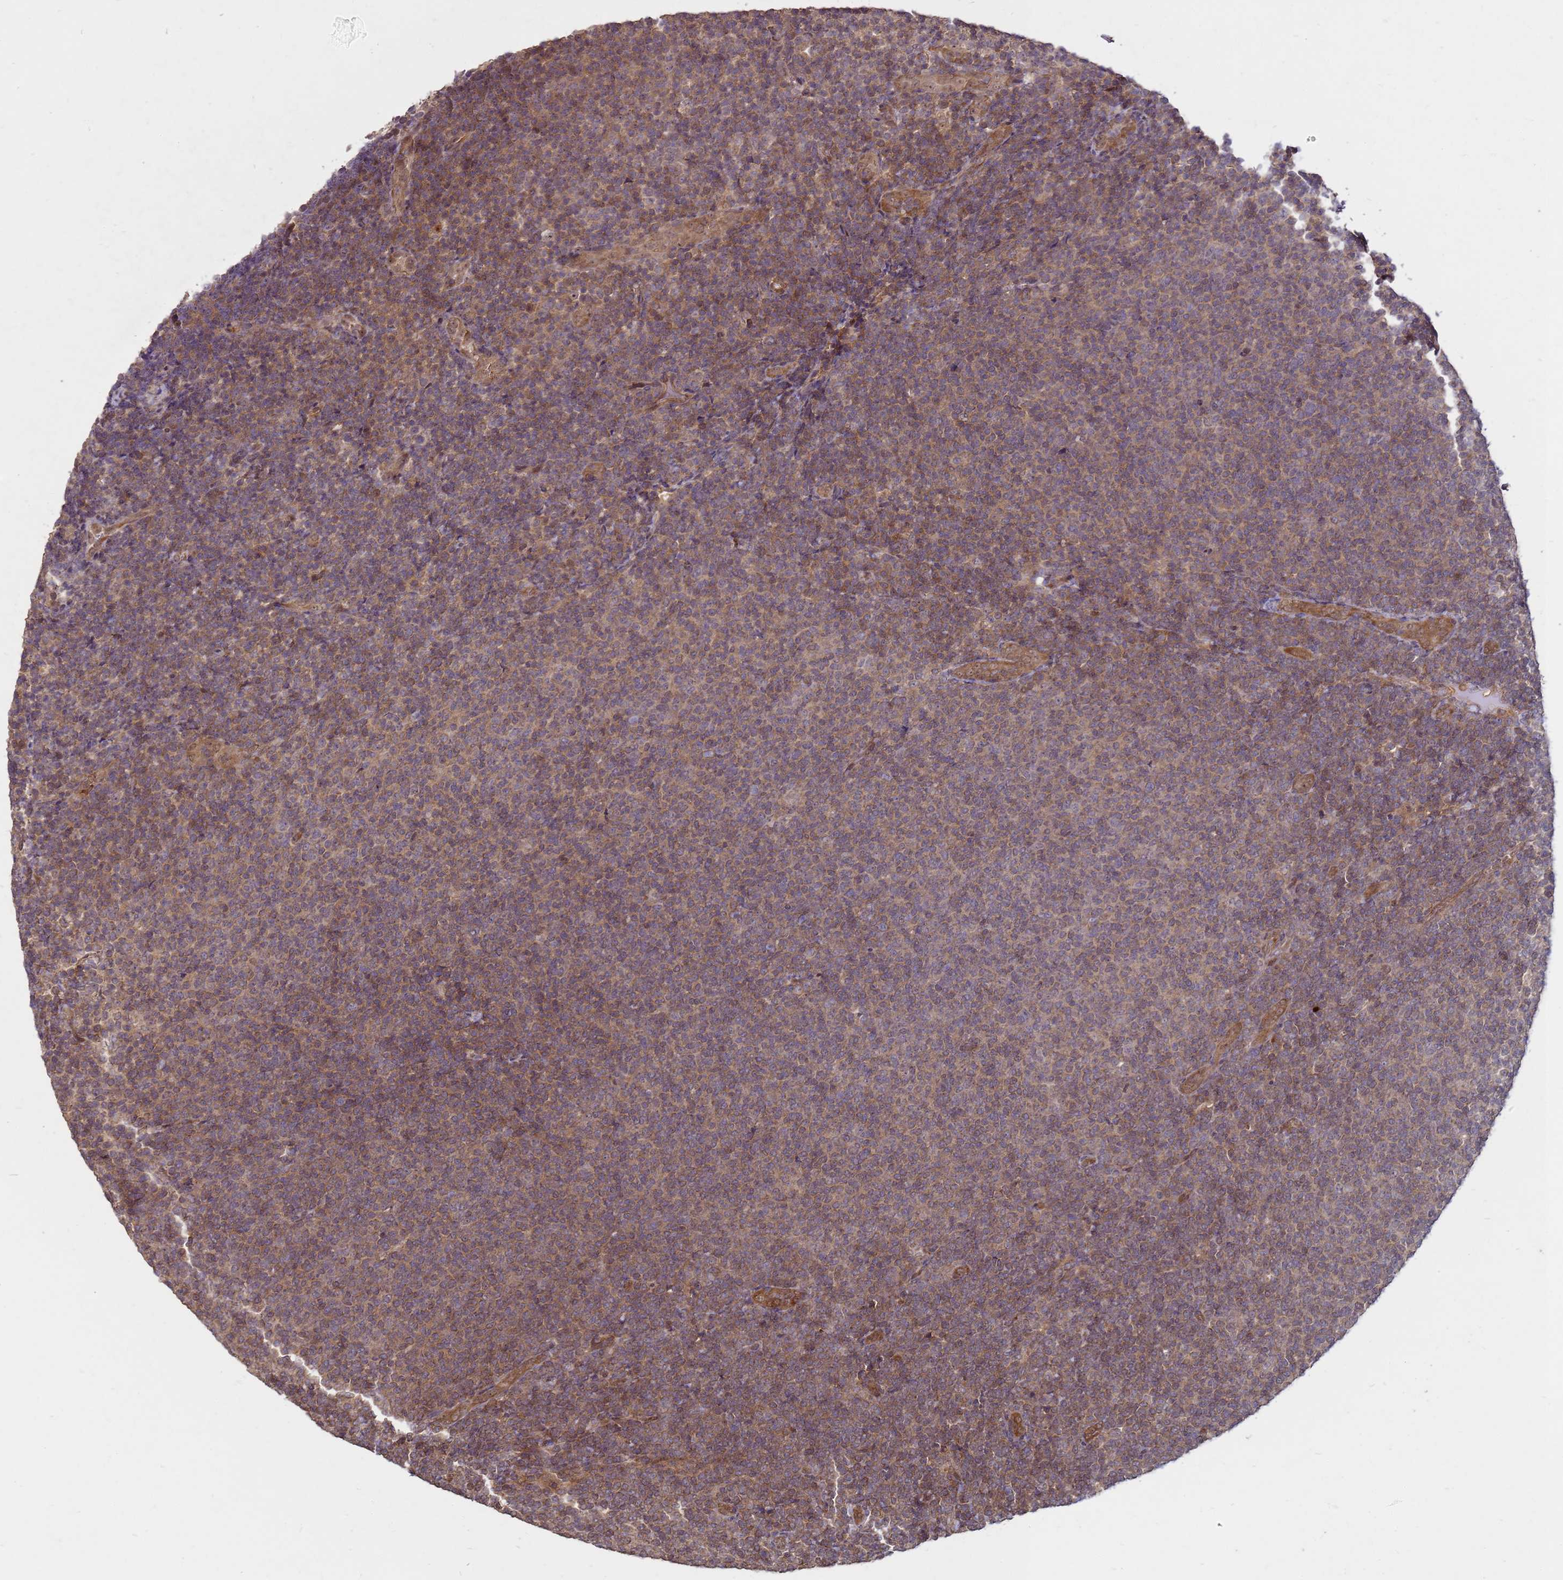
{"staining": {"intensity": "weak", "quantity": ">75%", "location": "cytoplasmic/membranous"}, "tissue": "lymphoma", "cell_type": "Tumor cells", "image_type": "cancer", "snomed": [{"axis": "morphology", "description": "Malignant lymphoma, non-Hodgkin's type, Low grade"}, {"axis": "topography", "description": "Lymph node"}], "caption": "Weak cytoplasmic/membranous protein staining is present in about >75% of tumor cells in lymphoma. (DAB IHC with brightfield microscopy, high magnification).", "gene": "CRBN", "patient": {"sex": "male", "age": 66}}